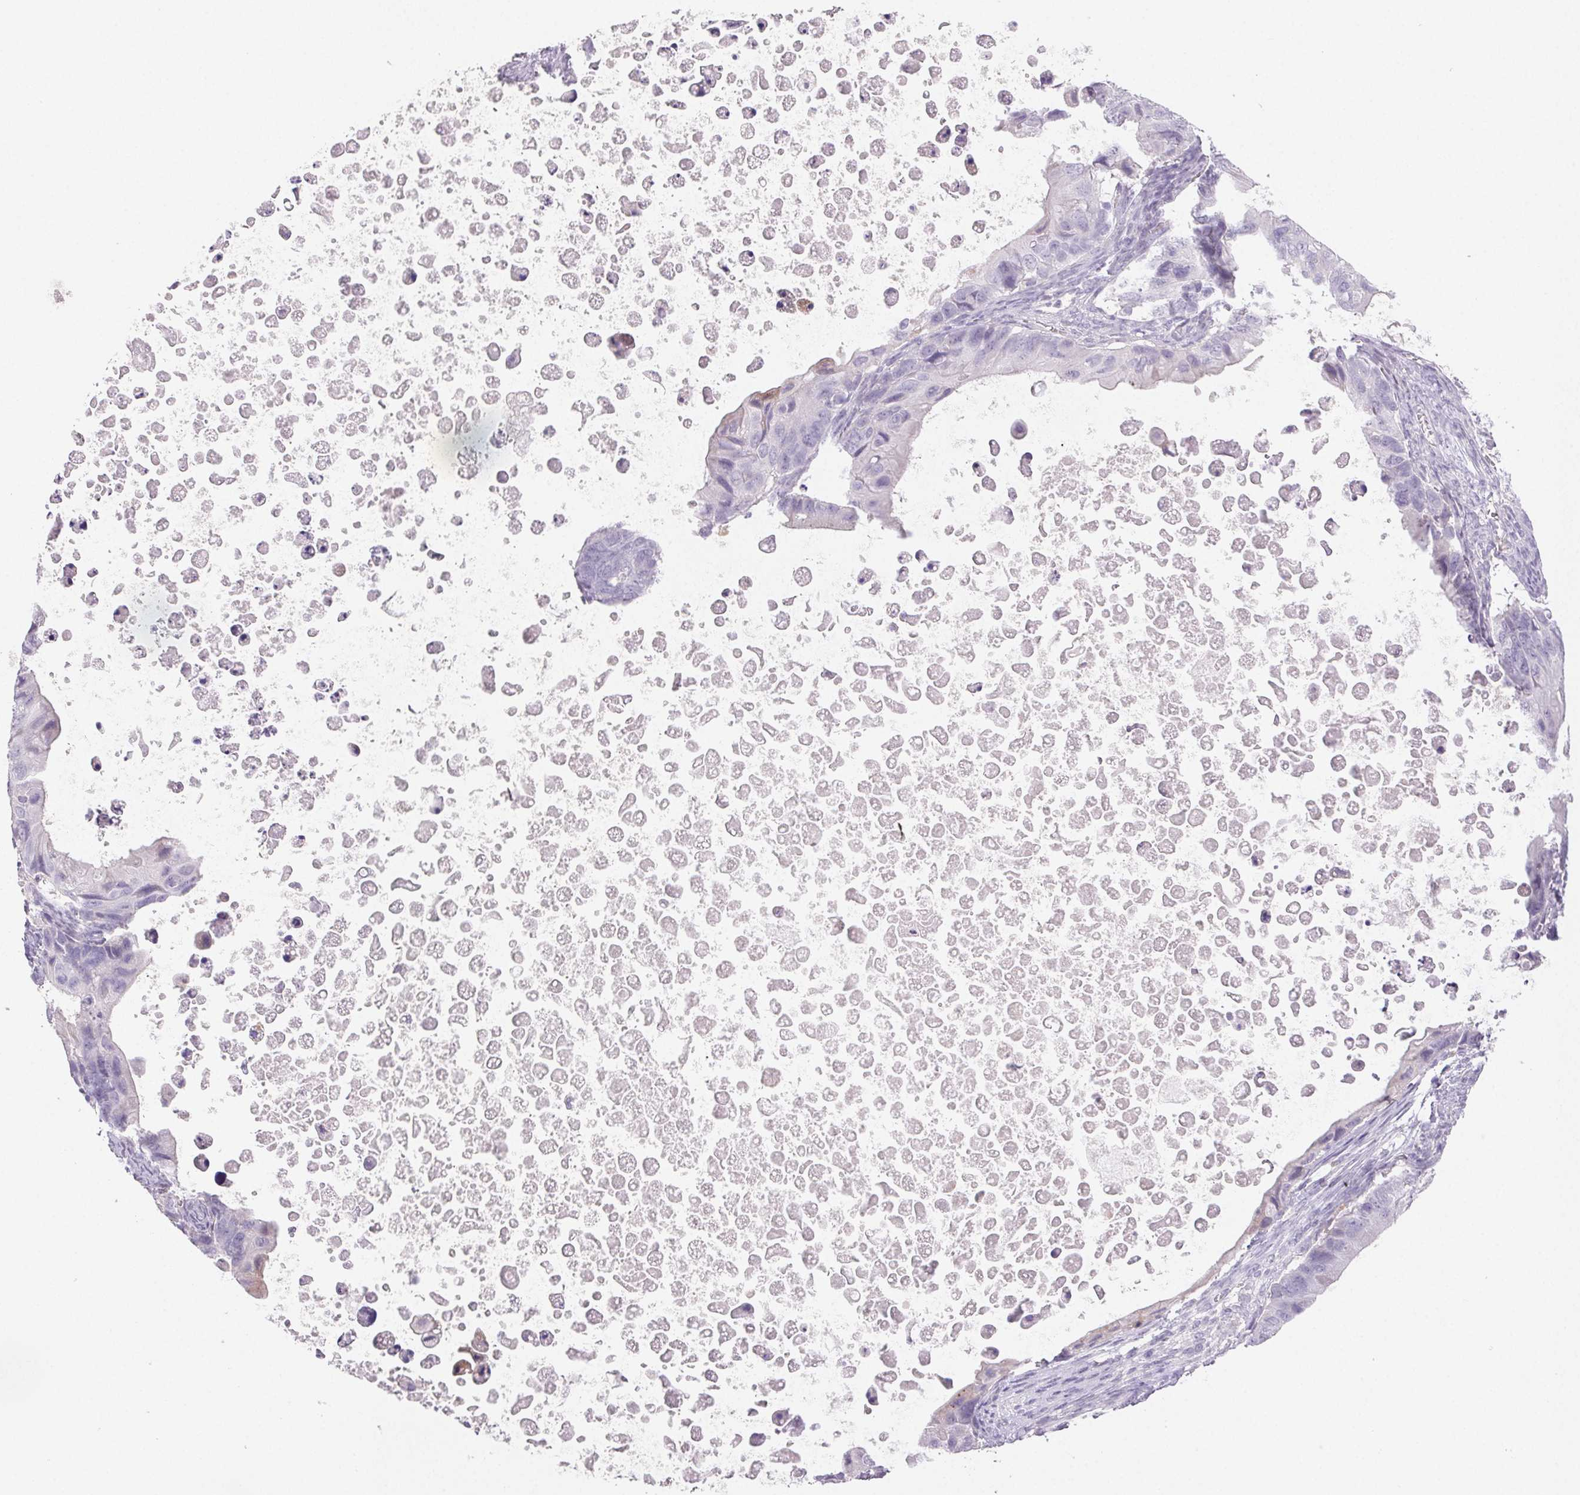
{"staining": {"intensity": "negative", "quantity": "none", "location": "none"}, "tissue": "ovarian cancer", "cell_type": "Tumor cells", "image_type": "cancer", "snomed": [{"axis": "morphology", "description": "Cystadenocarcinoma, mucinous, NOS"}, {"axis": "topography", "description": "Ovary"}], "caption": "Tumor cells show no significant protein expression in ovarian cancer (mucinous cystadenocarcinoma).", "gene": "BPIFB2", "patient": {"sex": "female", "age": 64}}